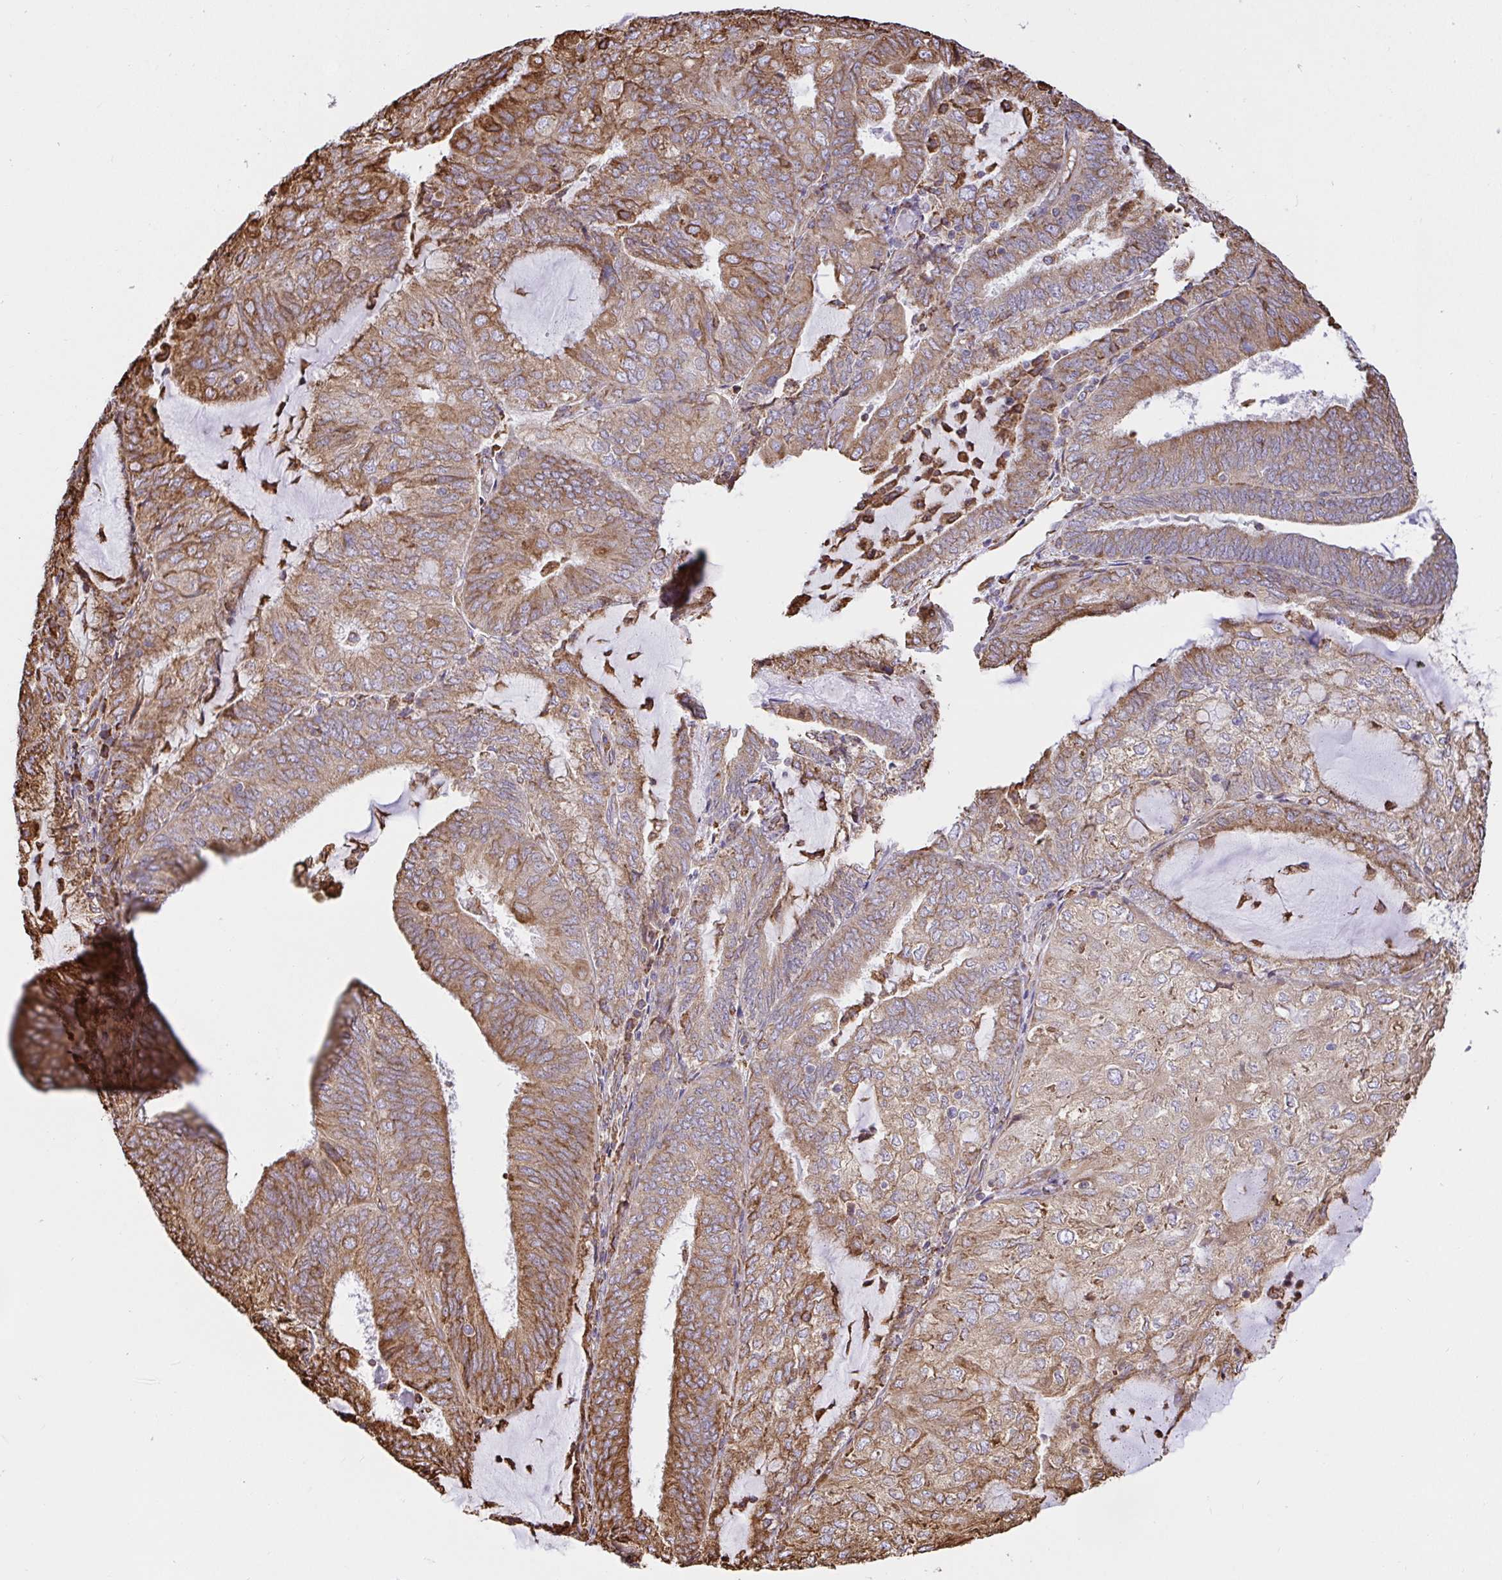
{"staining": {"intensity": "moderate", "quantity": ">75%", "location": "cytoplasmic/membranous"}, "tissue": "endometrial cancer", "cell_type": "Tumor cells", "image_type": "cancer", "snomed": [{"axis": "morphology", "description": "Adenocarcinoma, NOS"}, {"axis": "topography", "description": "Endometrium"}], "caption": "A high-resolution histopathology image shows immunohistochemistry staining of endometrial cancer (adenocarcinoma), which shows moderate cytoplasmic/membranous expression in about >75% of tumor cells.", "gene": "CLGN", "patient": {"sex": "female", "age": 81}}